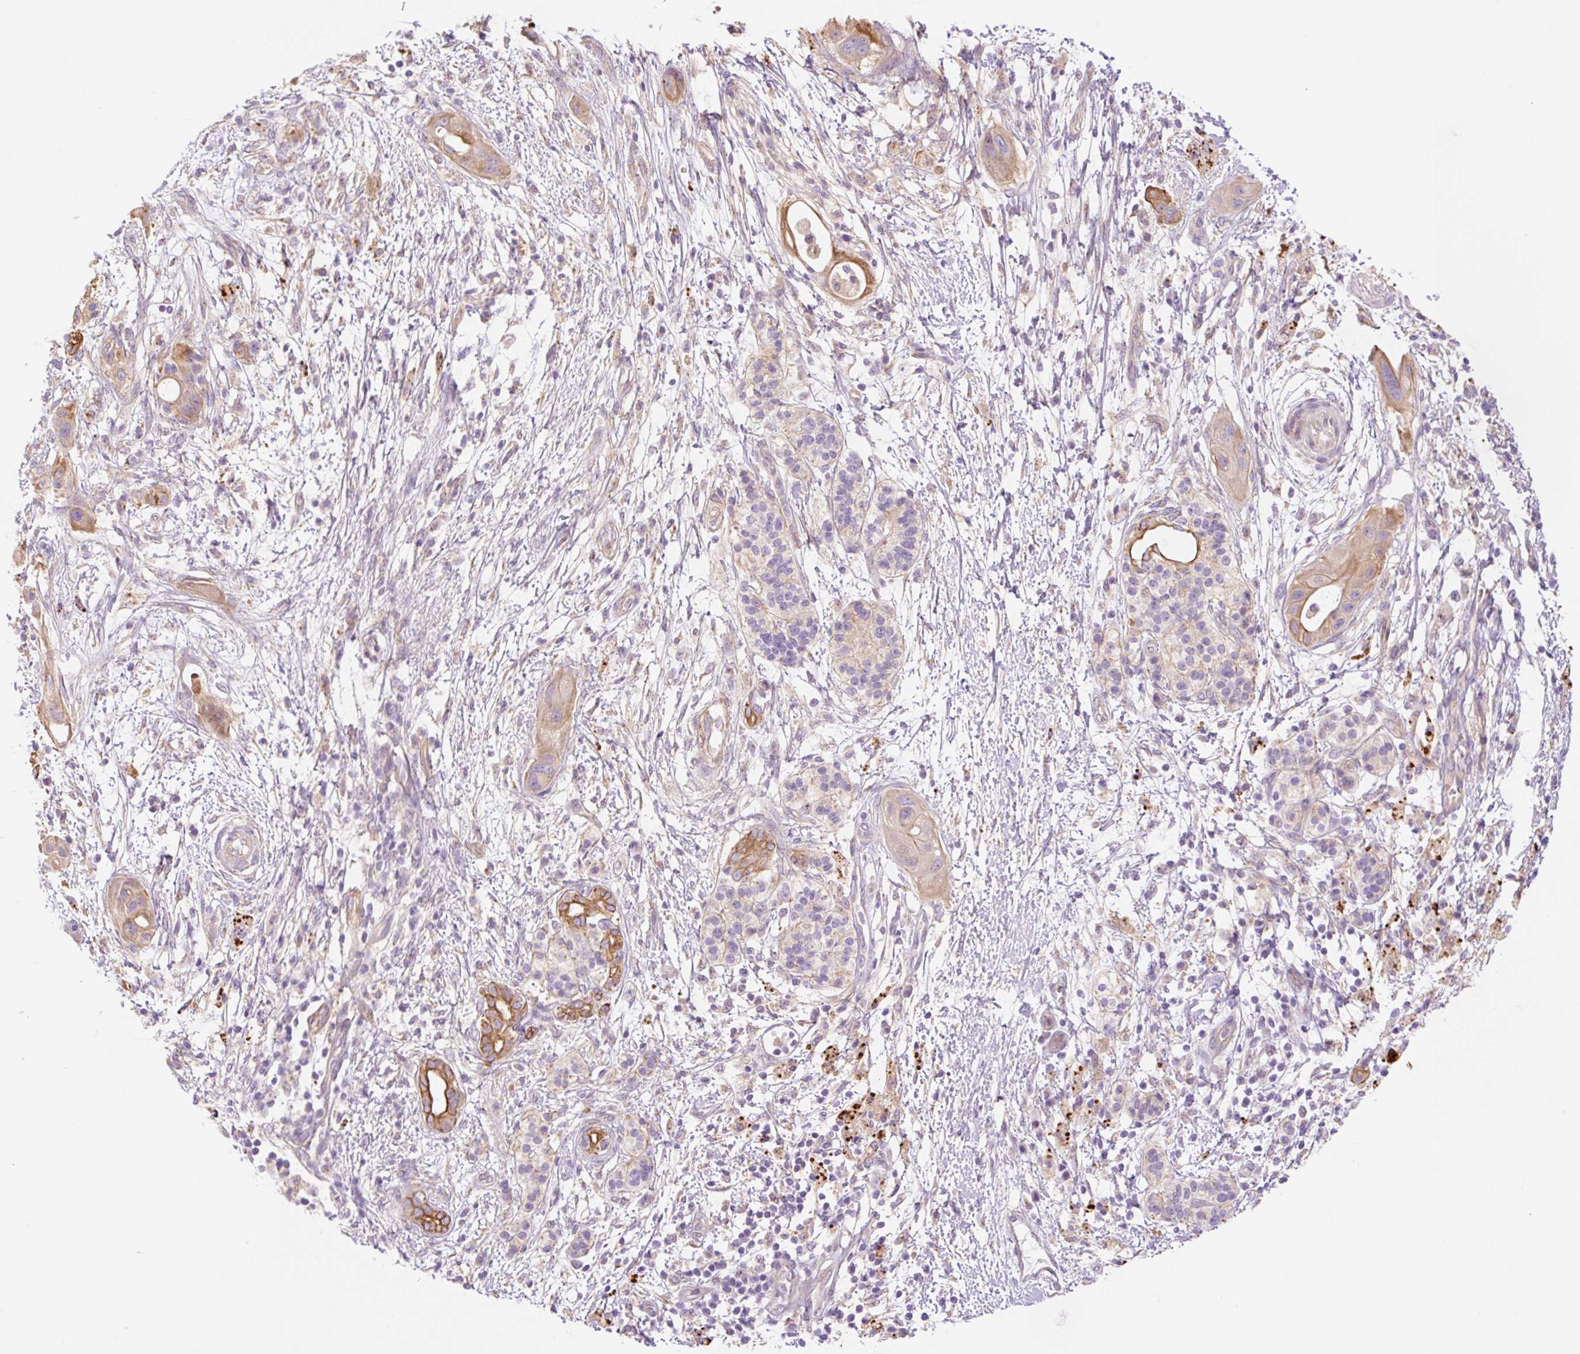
{"staining": {"intensity": "moderate", "quantity": ">75%", "location": "cytoplasmic/membranous"}, "tissue": "pancreatic cancer", "cell_type": "Tumor cells", "image_type": "cancer", "snomed": [{"axis": "morphology", "description": "Adenocarcinoma, NOS"}, {"axis": "topography", "description": "Pancreas"}], "caption": "High-magnification brightfield microscopy of pancreatic cancer (adenocarcinoma) stained with DAB (3,3'-diaminobenzidine) (brown) and counterstained with hematoxylin (blue). tumor cells exhibit moderate cytoplasmic/membranous positivity is present in approximately>75% of cells.", "gene": "NLRP5", "patient": {"sex": "male", "age": 68}}